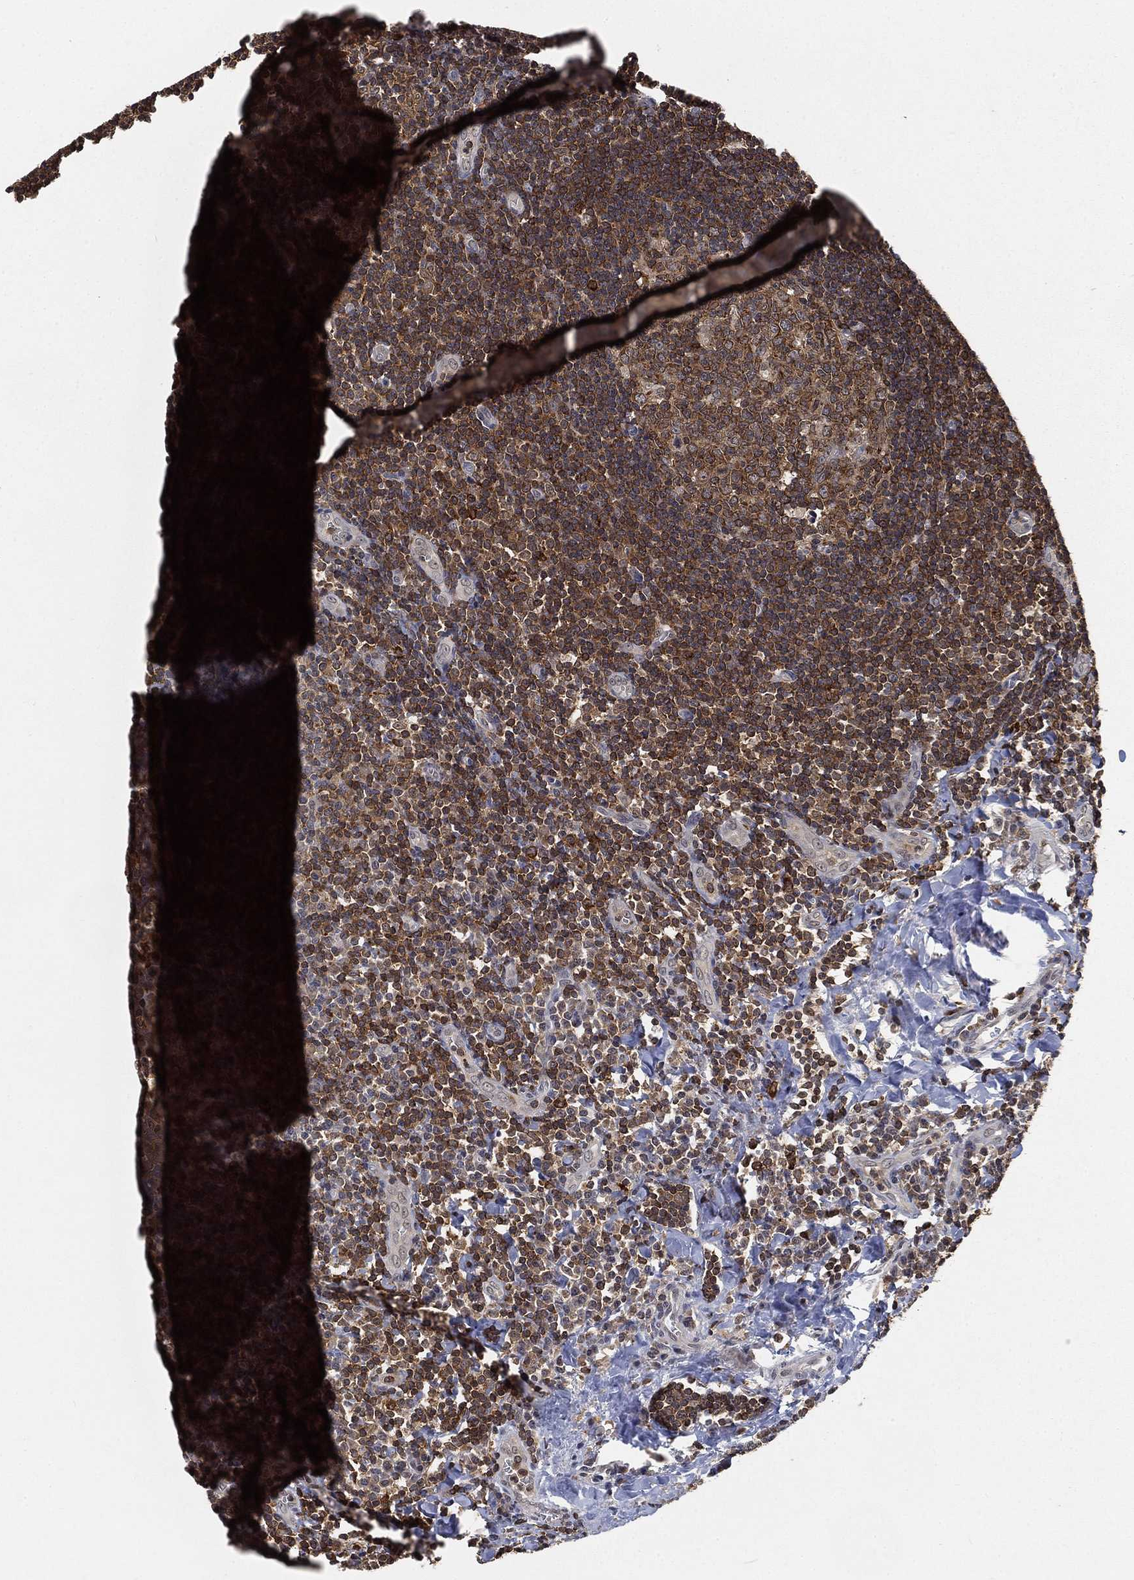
{"staining": {"intensity": "moderate", "quantity": "25%-75%", "location": "nuclear"}, "tissue": "tonsil", "cell_type": "Germinal center cells", "image_type": "normal", "snomed": [{"axis": "morphology", "description": "Normal tissue, NOS"}, {"axis": "morphology", "description": "Inflammation, NOS"}, {"axis": "topography", "description": "Tonsil"}], "caption": "Moderate nuclear protein staining is present in about 25%-75% of germinal center cells in tonsil.", "gene": "WDR26", "patient": {"sex": "female", "age": 31}}